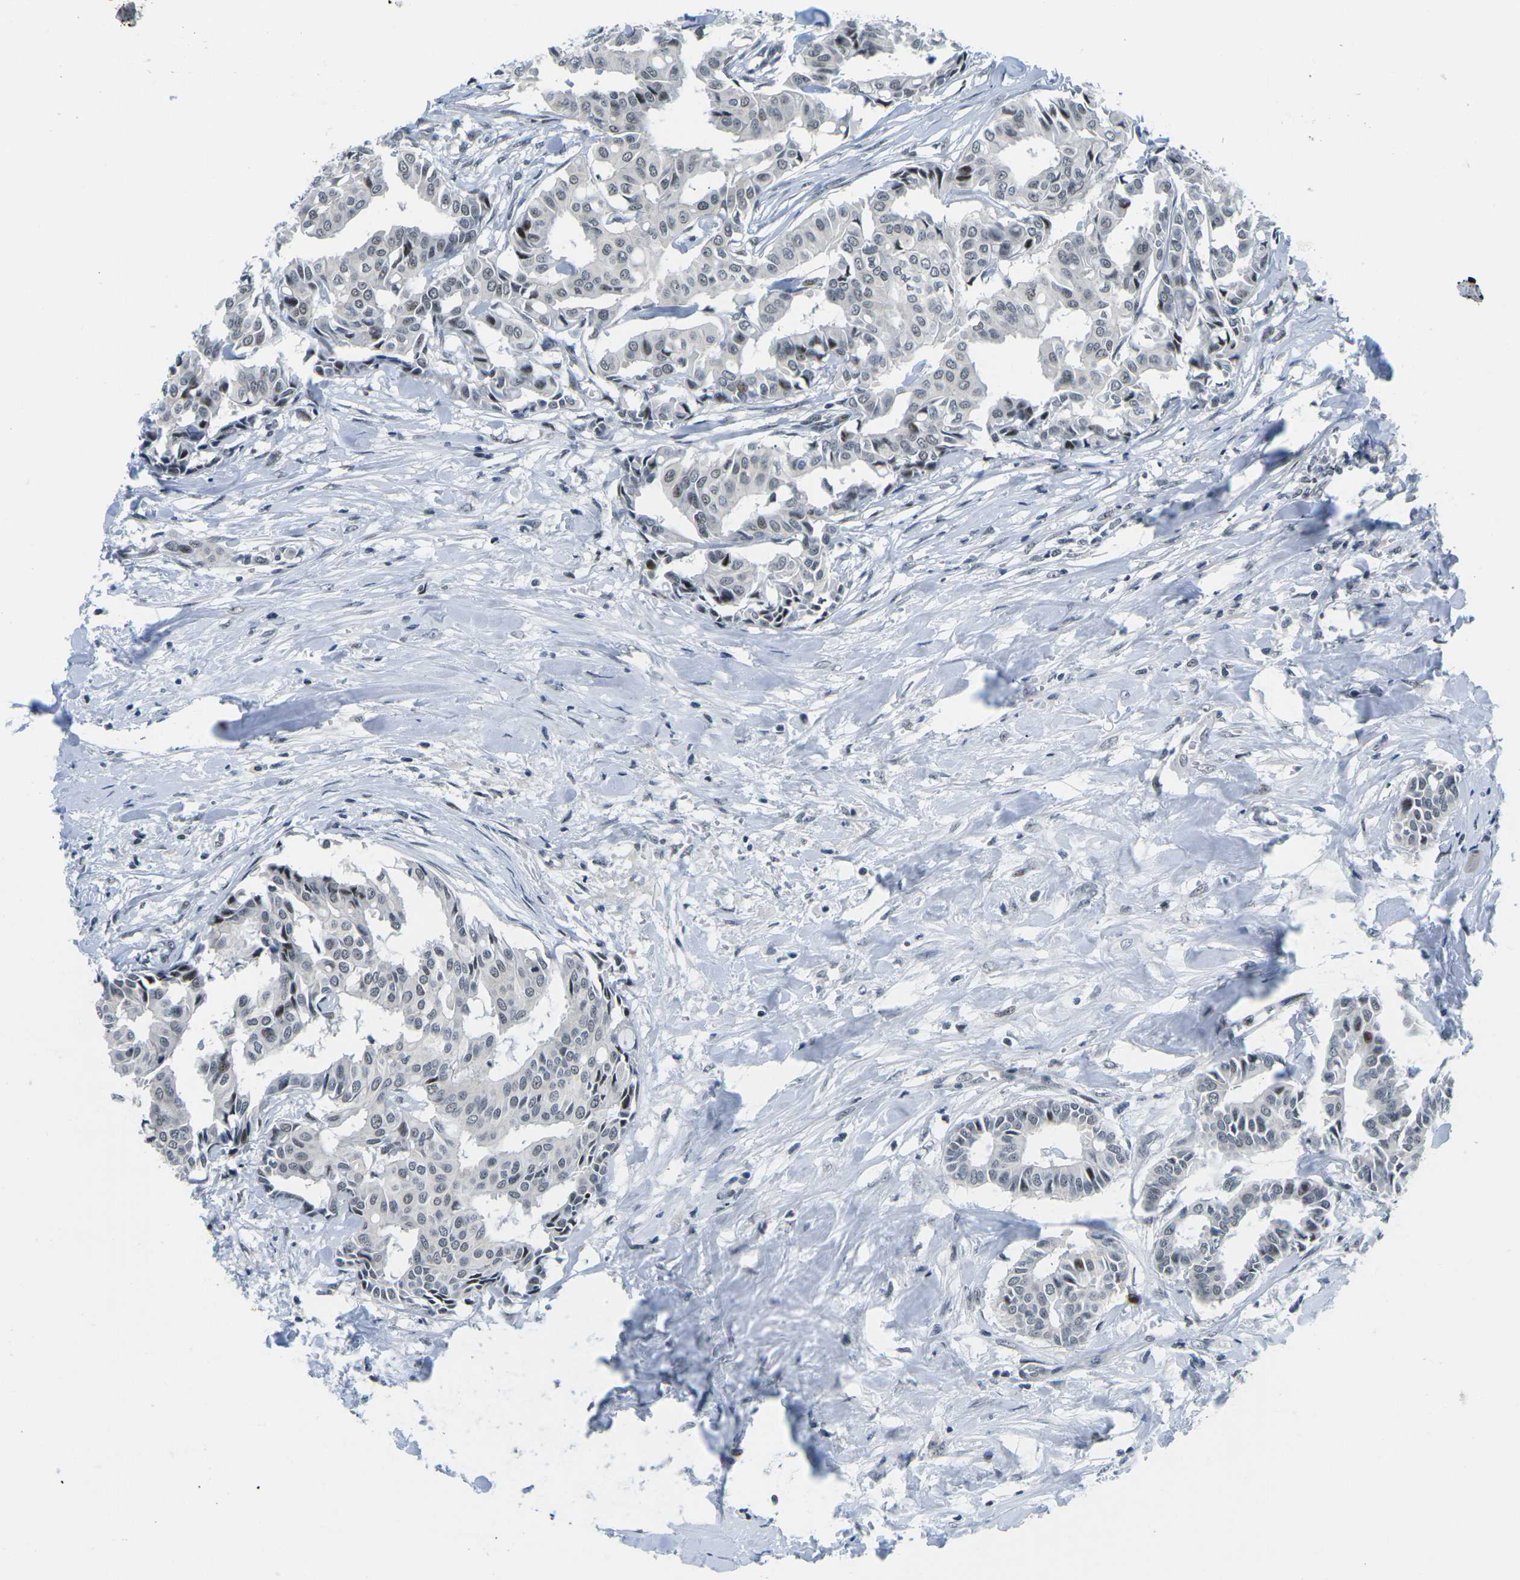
{"staining": {"intensity": "weak", "quantity": "<25%", "location": "nuclear"}, "tissue": "head and neck cancer", "cell_type": "Tumor cells", "image_type": "cancer", "snomed": [{"axis": "morphology", "description": "Adenocarcinoma, NOS"}, {"axis": "topography", "description": "Salivary gland"}, {"axis": "topography", "description": "Head-Neck"}], "caption": "Immunohistochemistry image of neoplastic tissue: head and neck cancer stained with DAB displays no significant protein expression in tumor cells.", "gene": "PRPF8", "patient": {"sex": "female", "age": 59}}